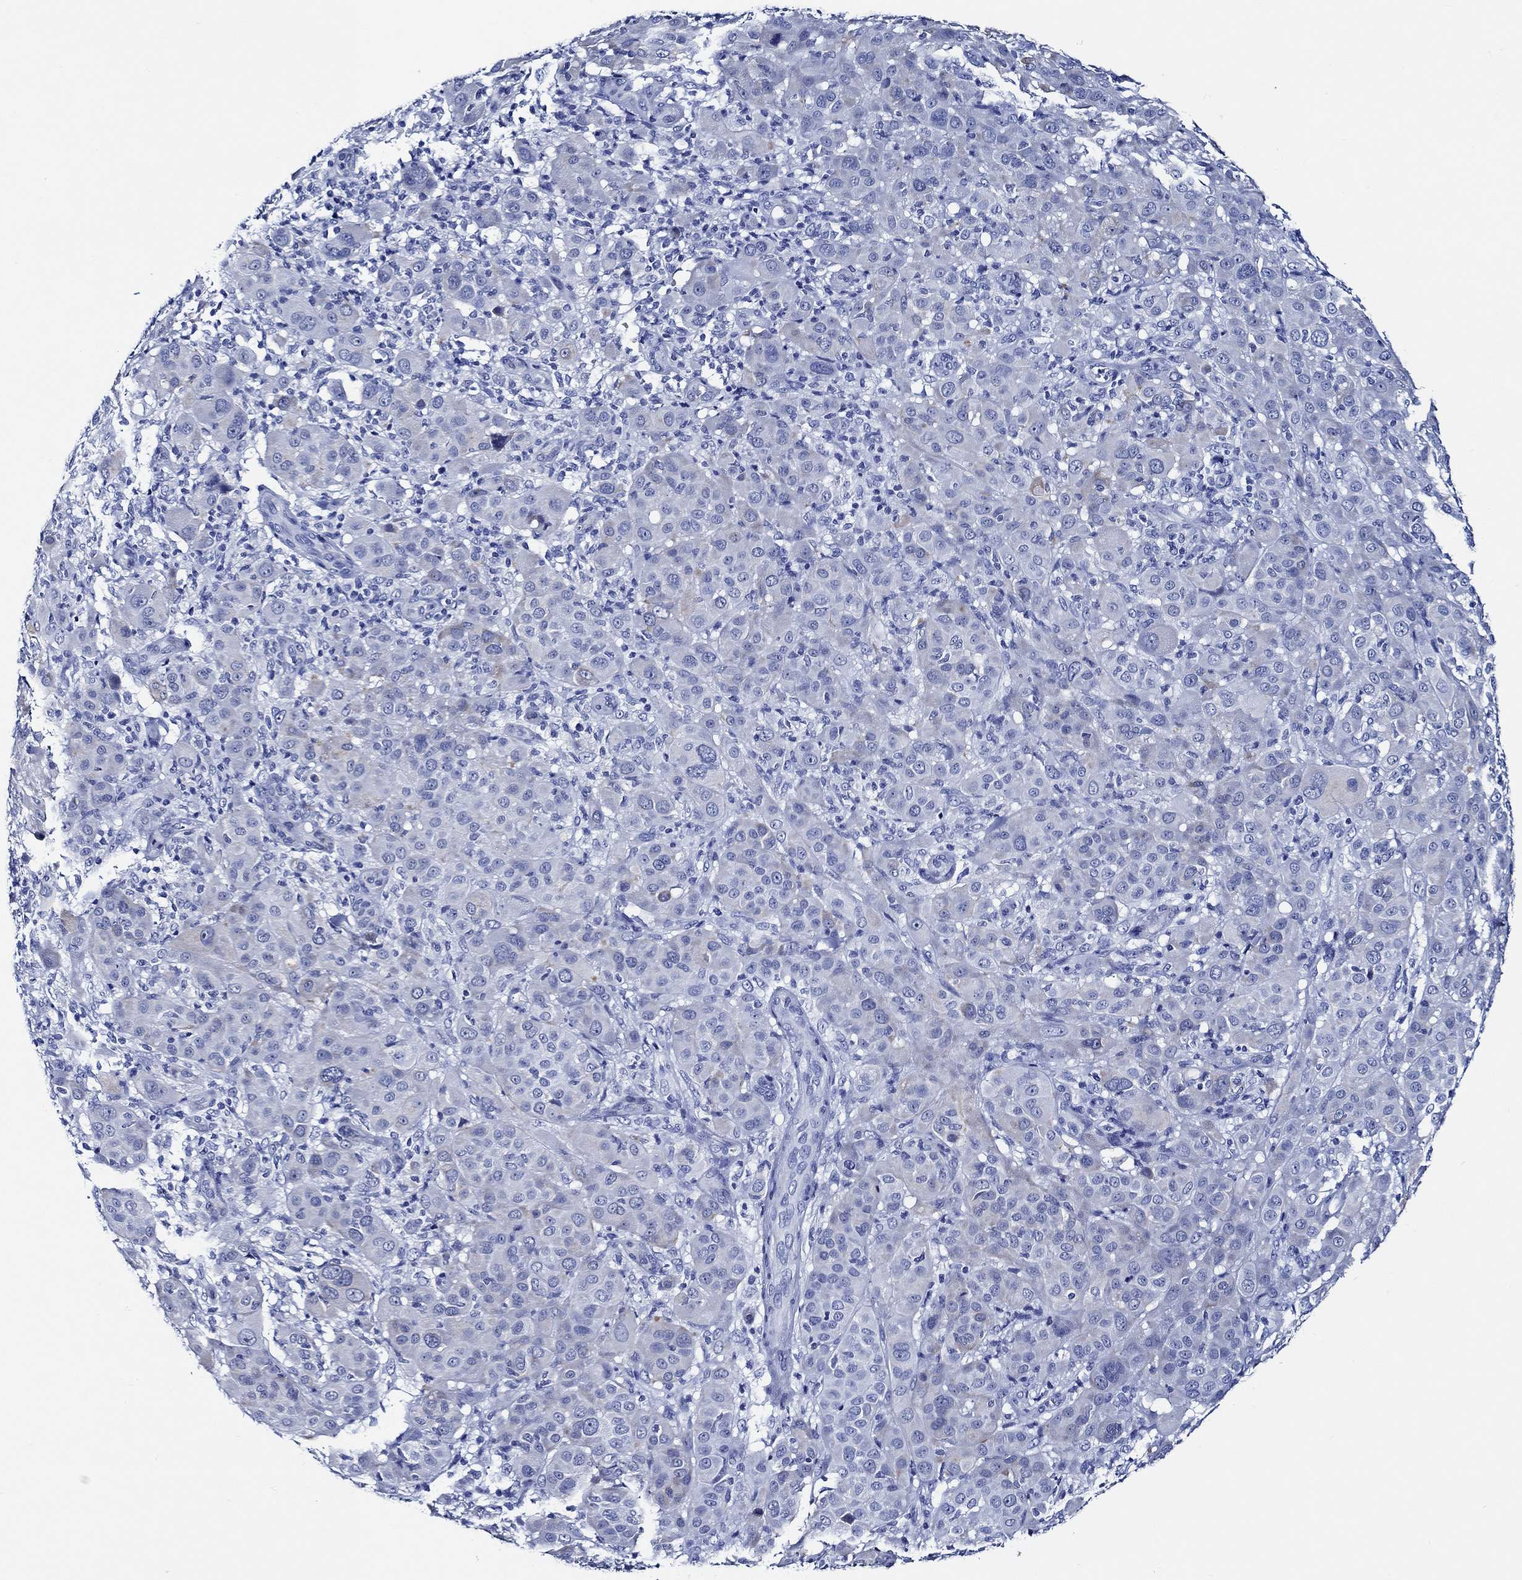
{"staining": {"intensity": "negative", "quantity": "none", "location": "none"}, "tissue": "melanoma", "cell_type": "Tumor cells", "image_type": "cancer", "snomed": [{"axis": "morphology", "description": "Malignant melanoma, NOS"}, {"axis": "topography", "description": "Skin"}], "caption": "Immunohistochemical staining of malignant melanoma displays no significant staining in tumor cells.", "gene": "WDR62", "patient": {"sex": "female", "age": 87}}